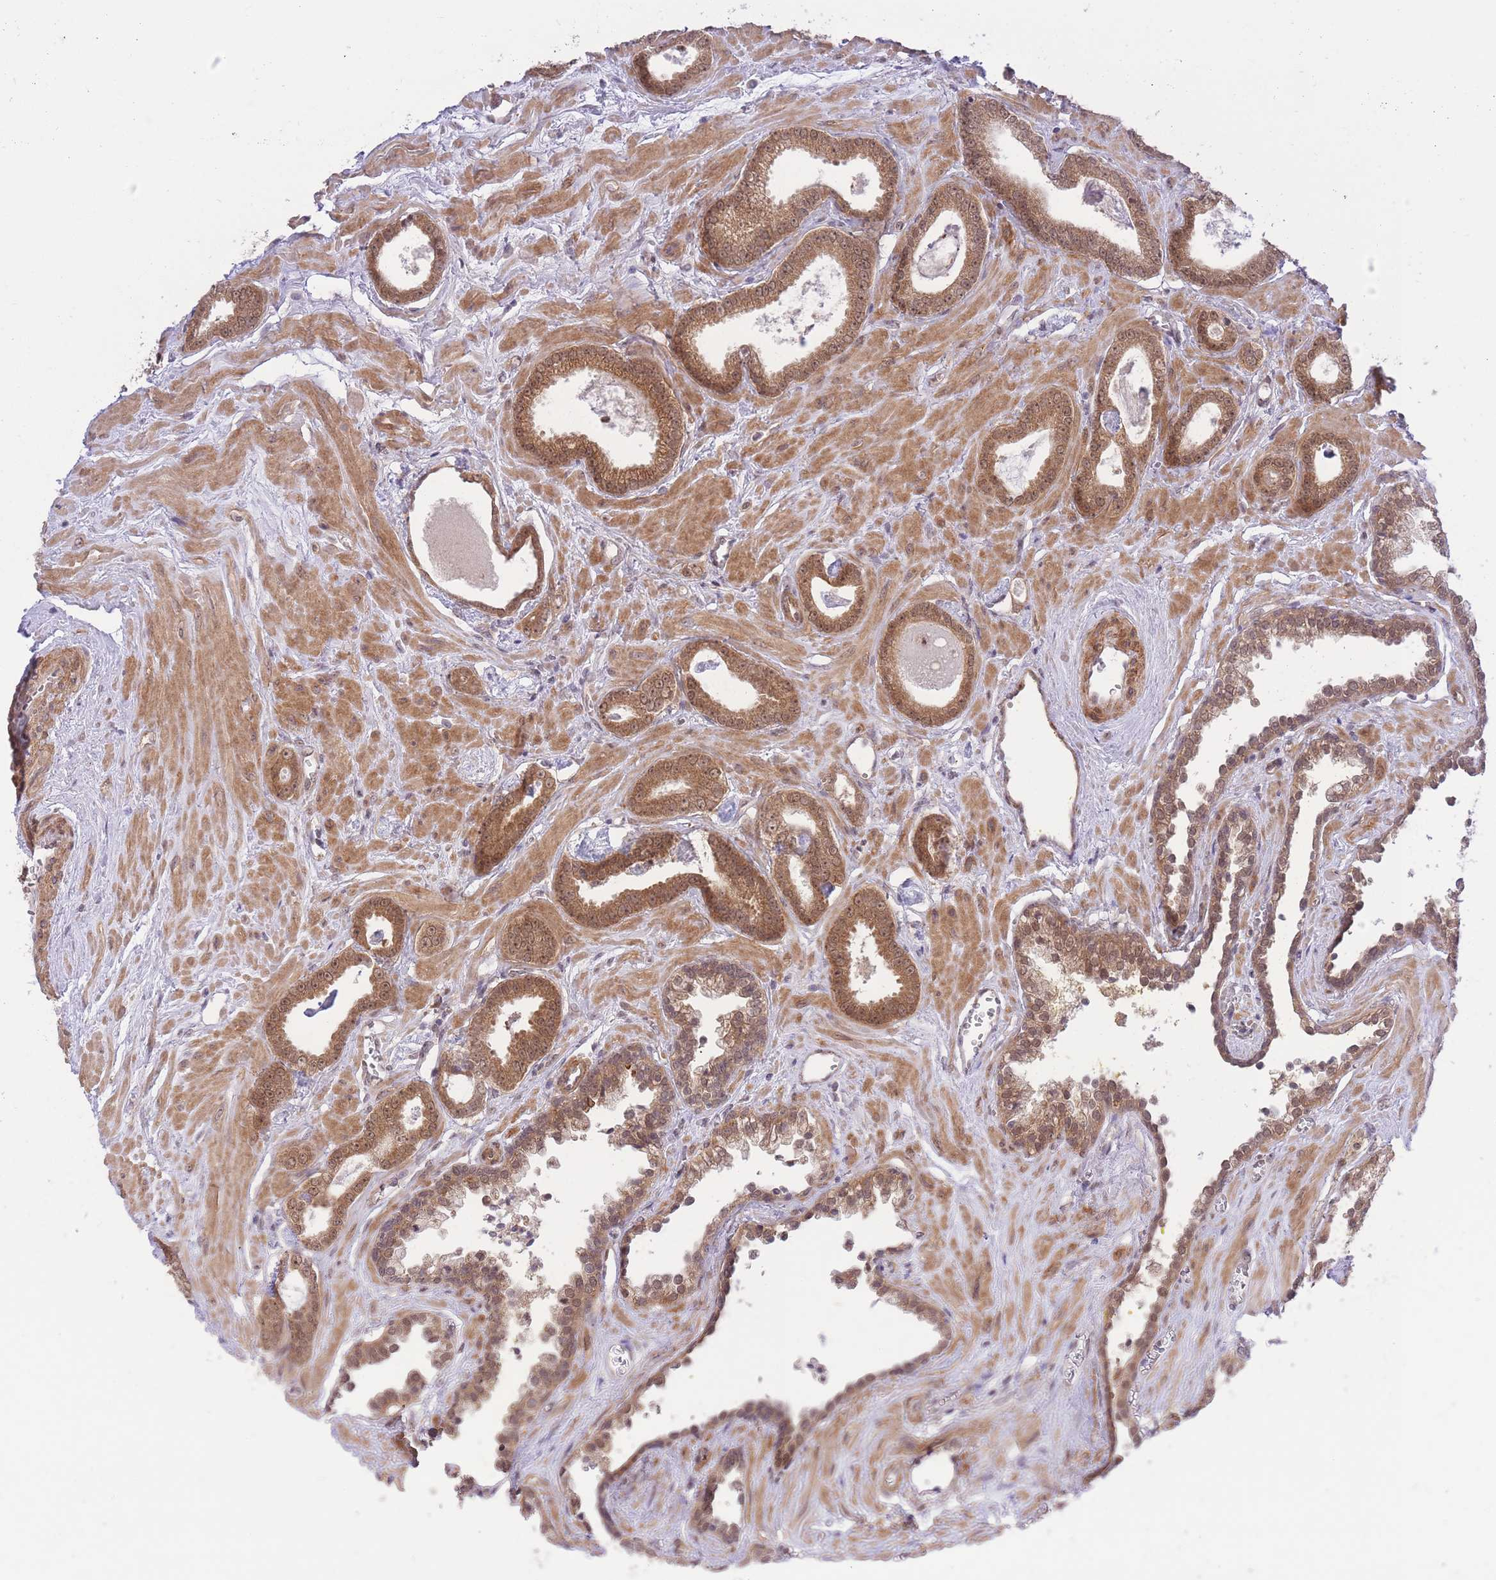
{"staining": {"intensity": "moderate", "quantity": ">75%", "location": "cytoplasmic/membranous,nuclear"}, "tissue": "prostate cancer", "cell_type": "Tumor cells", "image_type": "cancer", "snomed": [{"axis": "morphology", "description": "Adenocarcinoma, Low grade"}, {"axis": "topography", "description": "Prostate"}], "caption": "Low-grade adenocarcinoma (prostate) stained with a brown dye demonstrates moderate cytoplasmic/membranous and nuclear positive expression in about >75% of tumor cells.", "gene": "ELOA2", "patient": {"sex": "male", "age": 60}}